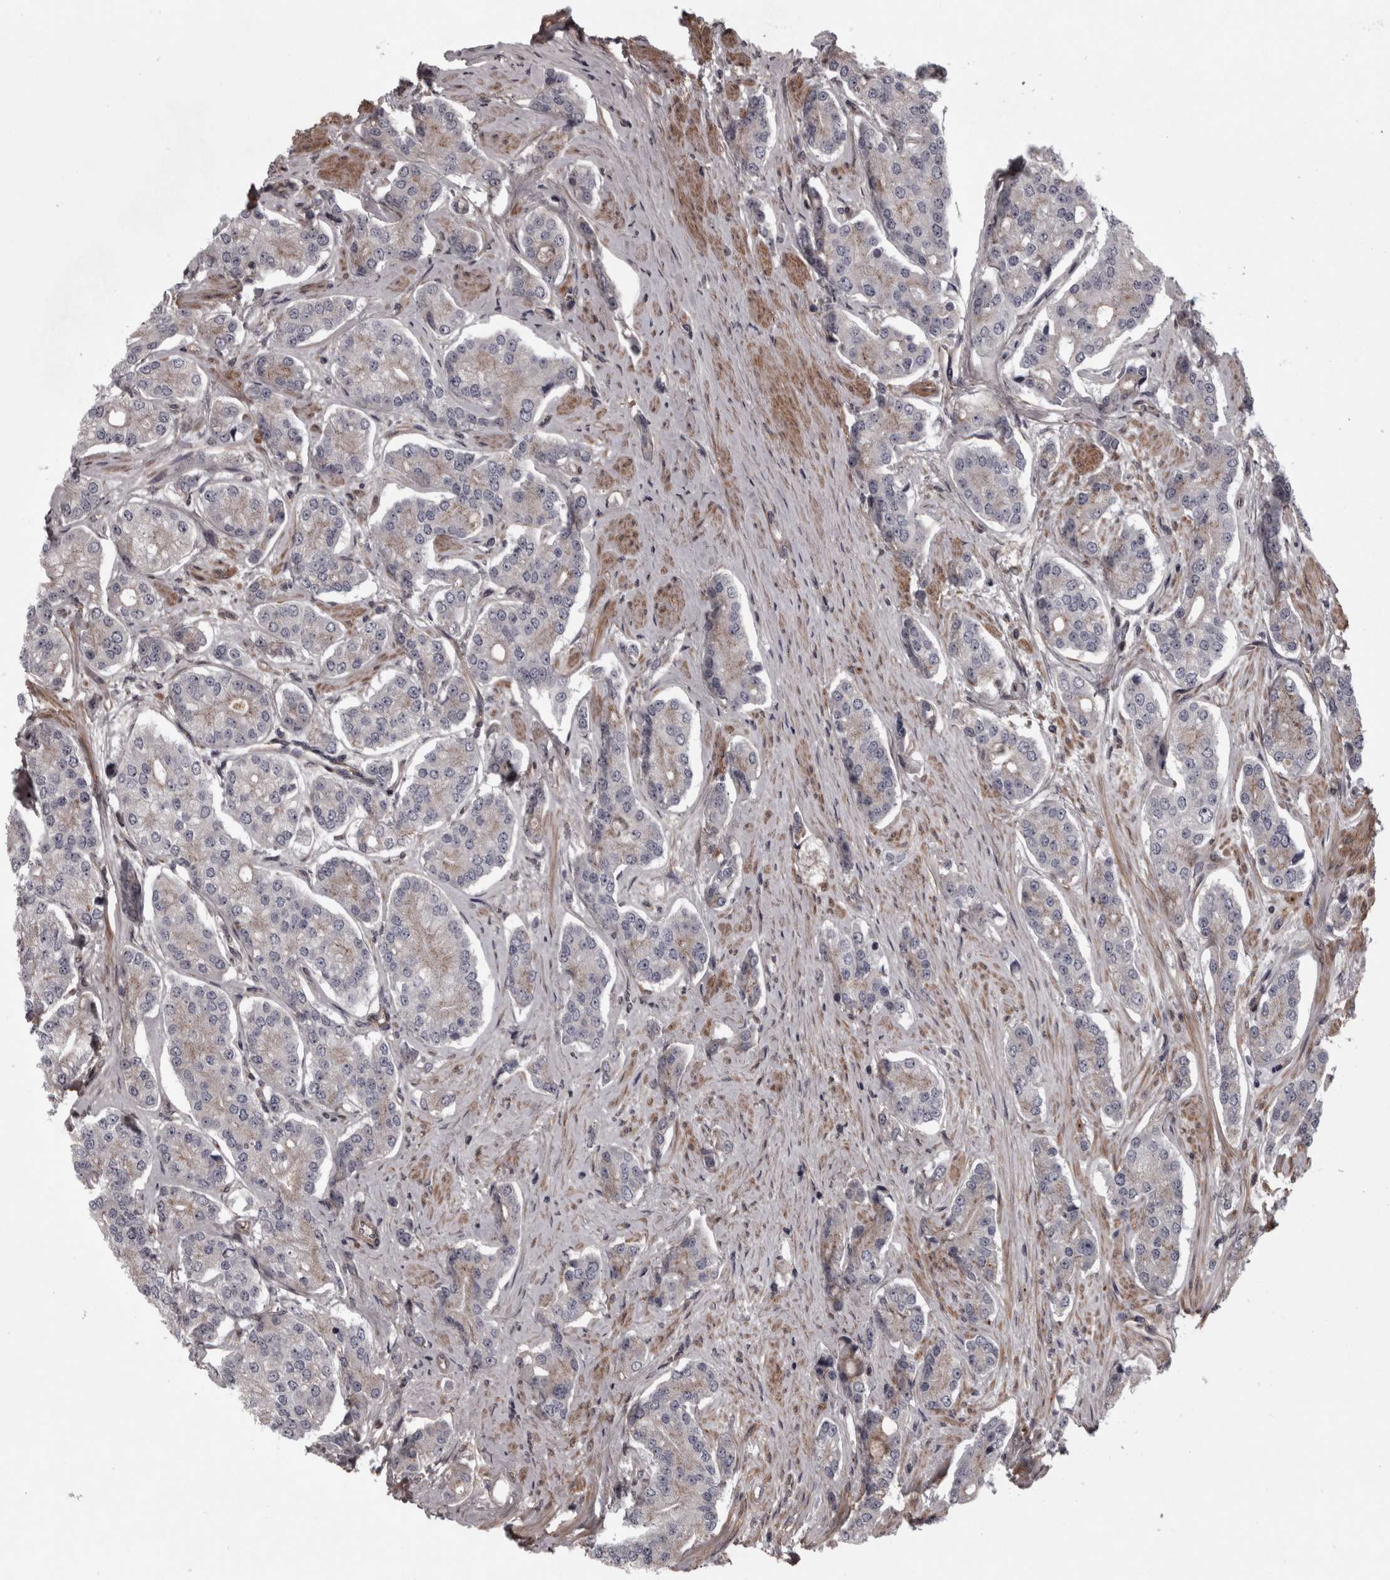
{"staining": {"intensity": "negative", "quantity": "none", "location": "none"}, "tissue": "prostate cancer", "cell_type": "Tumor cells", "image_type": "cancer", "snomed": [{"axis": "morphology", "description": "Adenocarcinoma, High grade"}, {"axis": "topography", "description": "Prostate"}], "caption": "A high-resolution micrograph shows immunohistochemistry (IHC) staining of prostate cancer (high-grade adenocarcinoma), which demonstrates no significant positivity in tumor cells. (Immunohistochemistry, brightfield microscopy, high magnification).", "gene": "RSU1", "patient": {"sex": "male", "age": 71}}